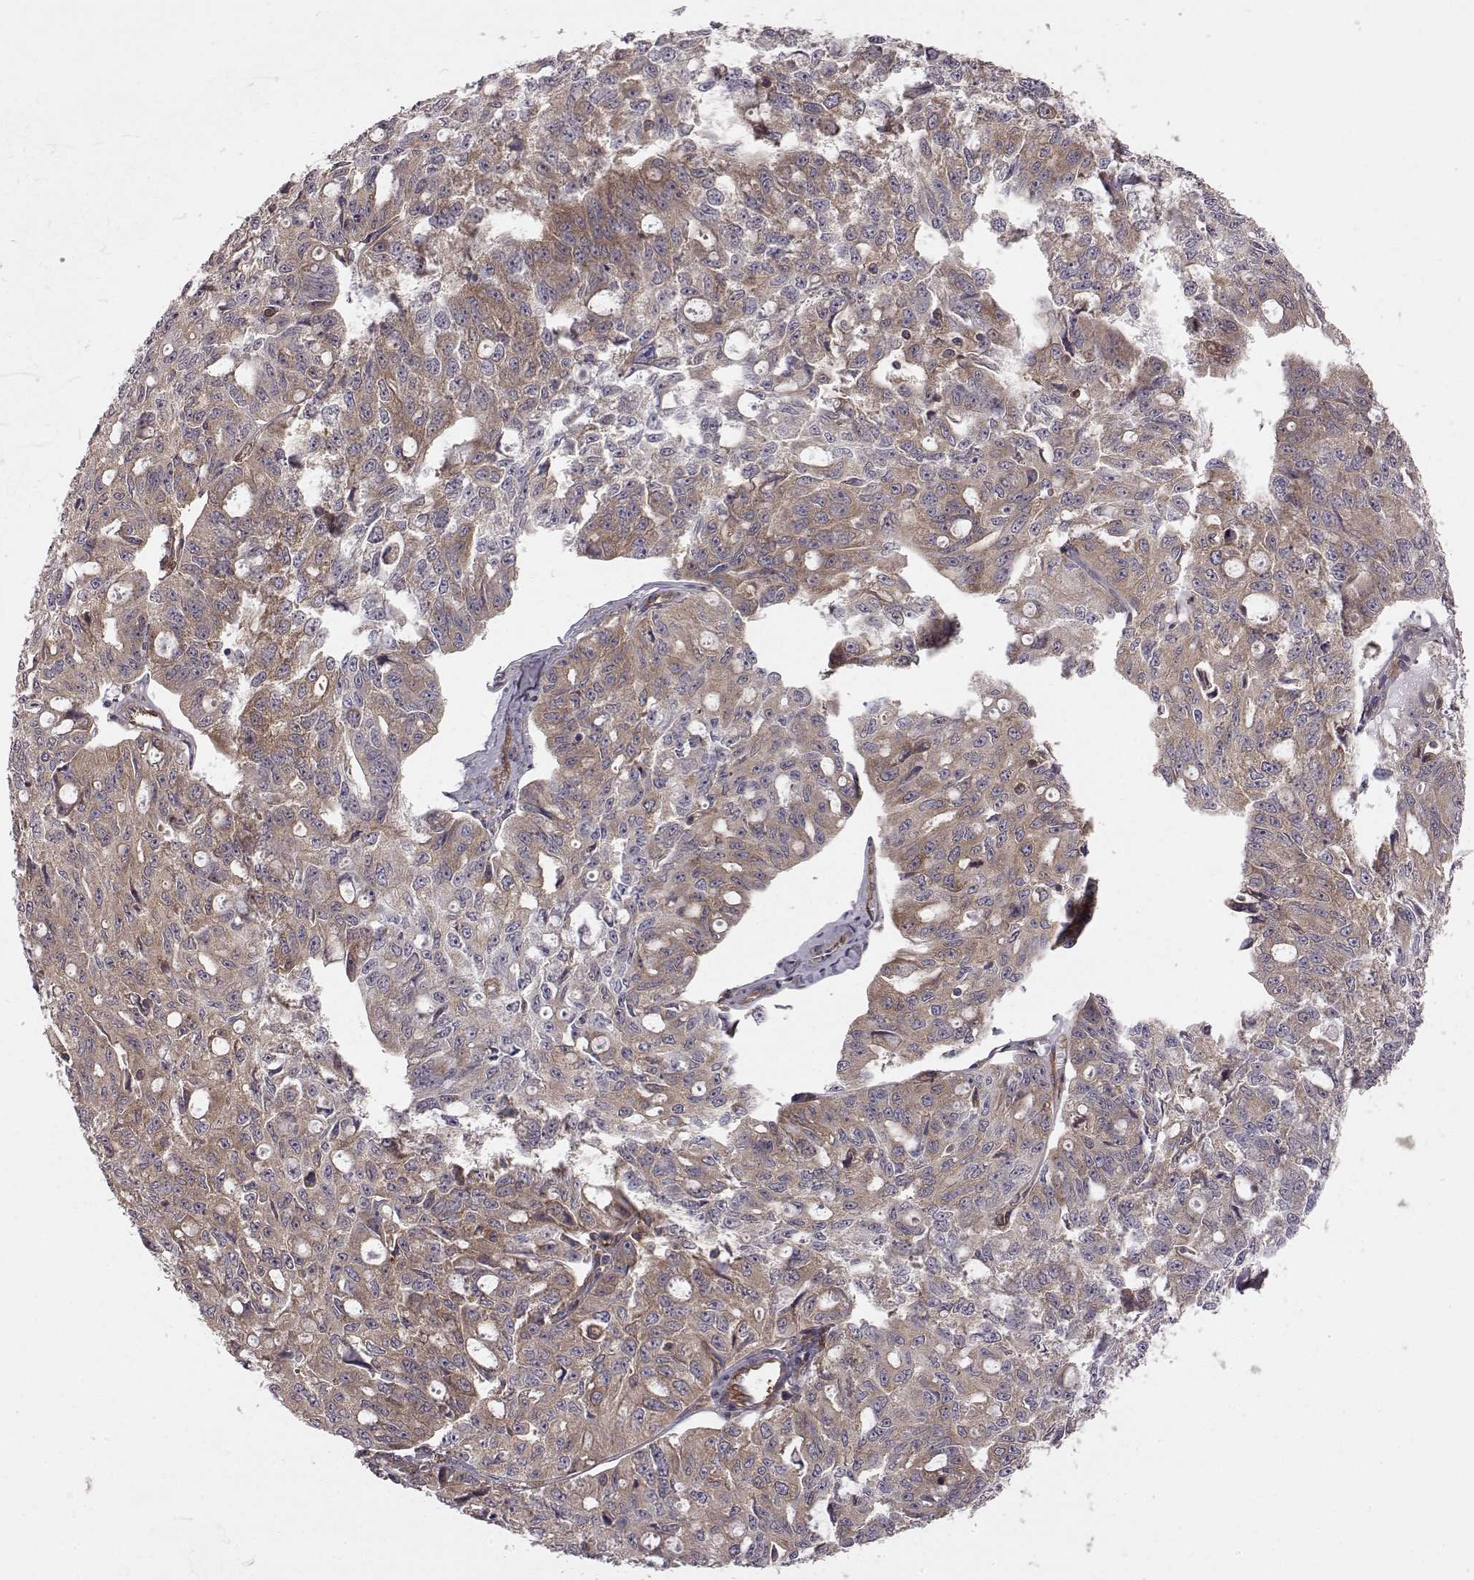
{"staining": {"intensity": "moderate", "quantity": "25%-75%", "location": "cytoplasmic/membranous"}, "tissue": "ovarian cancer", "cell_type": "Tumor cells", "image_type": "cancer", "snomed": [{"axis": "morphology", "description": "Carcinoma, endometroid"}, {"axis": "topography", "description": "Ovary"}], "caption": "Immunohistochemistry (IHC) photomicrograph of ovarian cancer stained for a protein (brown), which exhibits medium levels of moderate cytoplasmic/membranous expression in about 25%-75% of tumor cells.", "gene": "RABGAP1", "patient": {"sex": "female", "age": 65}}